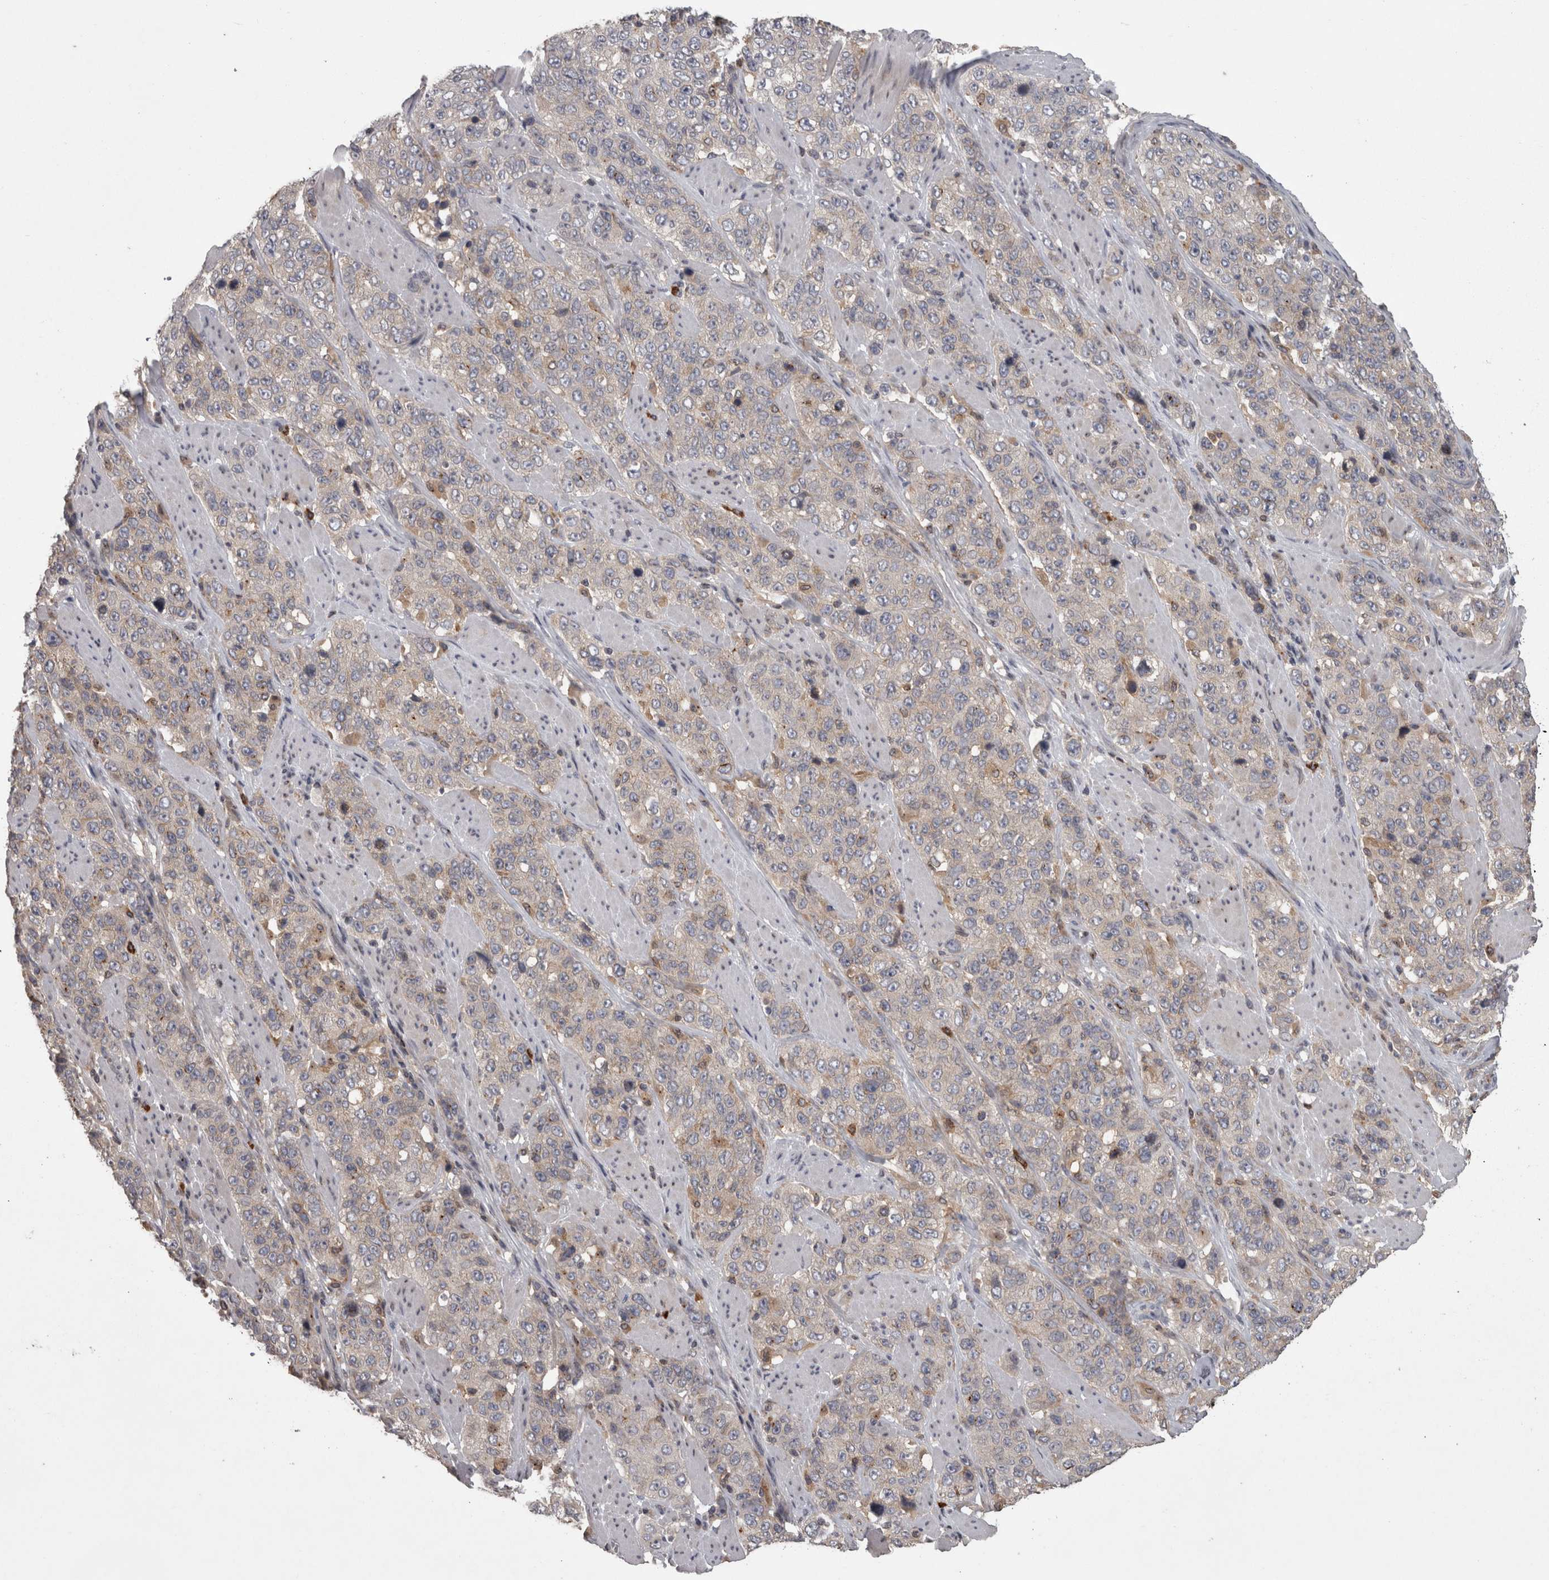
{"staining": {"intensity": "negative", "quantity": "none", "location": "none"}, "tissue": "stomach cancer", "cell_type": "Tumor cells", "image_type": "cancer", "snomed": [{"axis": "morphology", "description": "Adenocarcinoma, NOS"}, {"axis": "topography", "description": "Stomach"}], "caption": "Tumor cells show no significant staining in stomach cancer.", "gene": "PCM1", "patient": {"sex": "male", "age": 48}}